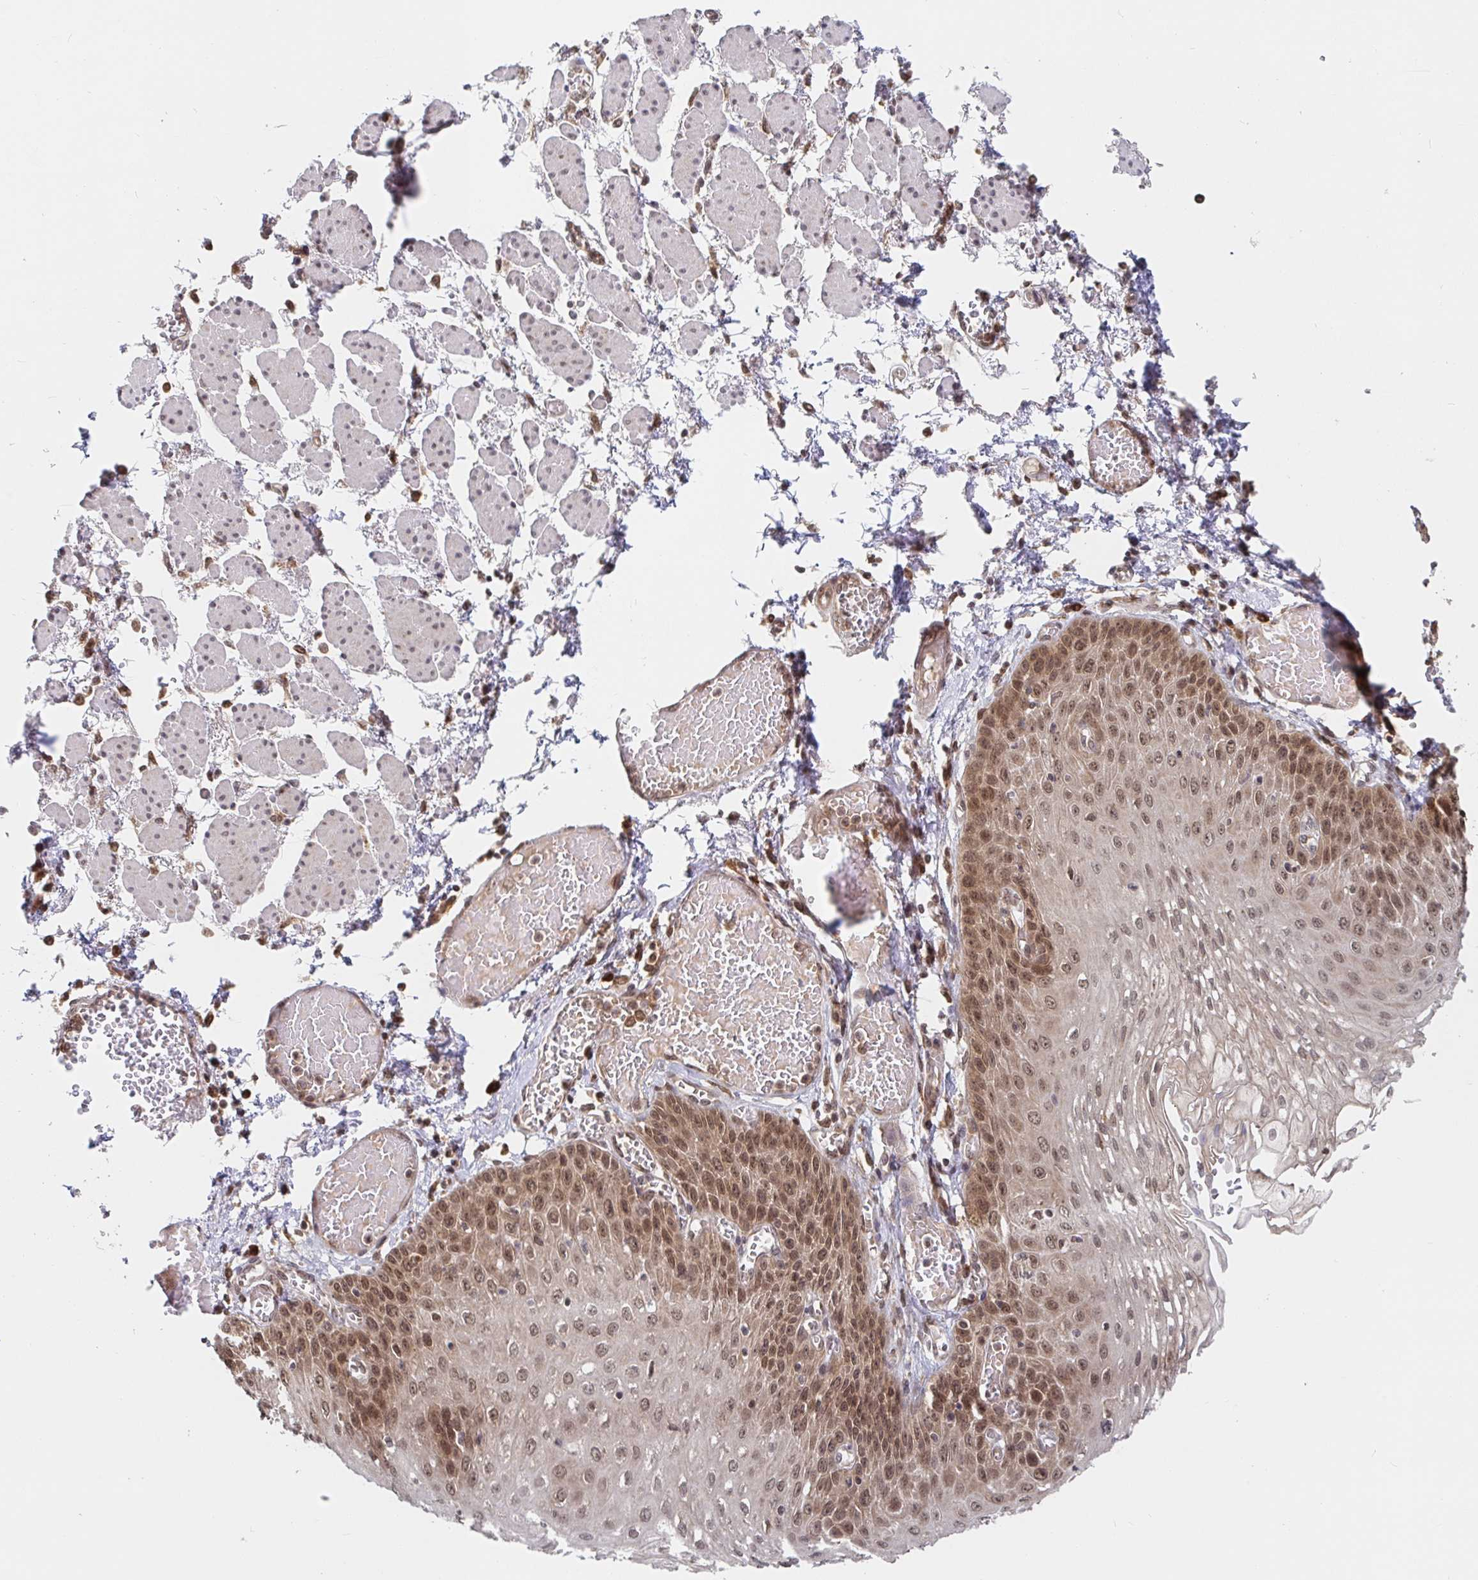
{"staining": {"intensity": "moderate", "quantity": "25%-75%", "location": "cytoplasmic/membranous,nuclear"}, "tissue": "esophagus", "cell_type": "Squamous epithelial cells", "image_type": "normal", "snomed": [{"axis": "morphology", "description": "Normal tissue, NOS"}, {"axis": "morphology", "description": "Adenocarcinoma, NOS"}, {"axis": "topography", "description": "Esophagus"}], "caption": "DAB (3,3'-diaminobenzidine) immunohistochemical staining of unremarkable human esophagus shows moderate cytoplasmic/membranous,nuclear protein positivity in approximately 25%-75% of squamous epithelial cells.", "gene": "ALG1L2", "patient": {"sex": "male", "age": 81}}